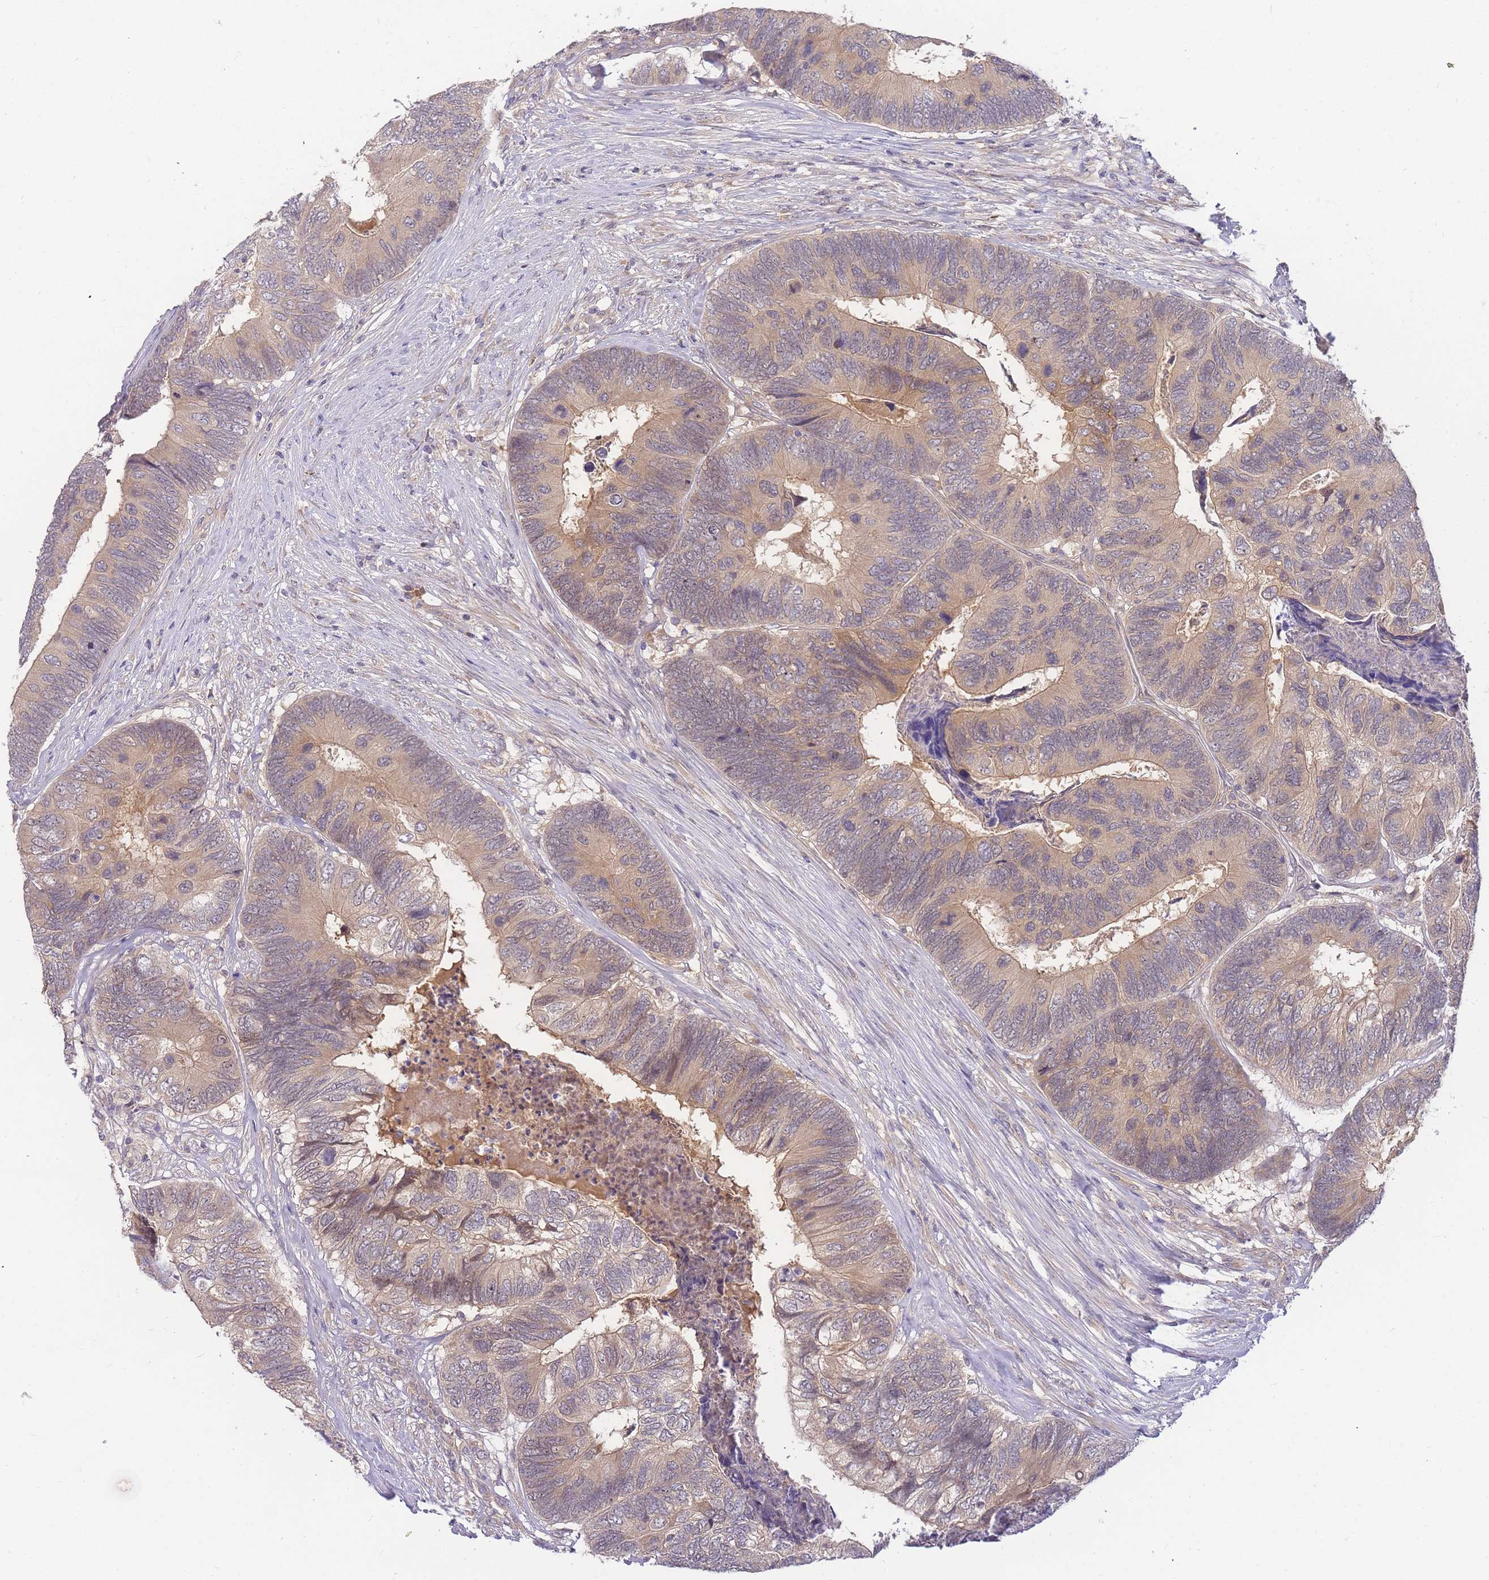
{"staining": {"intensity": "weak", "quantity": "25%-75%", "location": "cytoplasmic/membranous"}, "tissue": "colorectal cancer", "cell_type": "Tumor cells", "image_type": "cancer", "snomed": [{"axis": "morphology", "description": "Adenocarcinoma, NOS"}, {"axis": "topography", "description": "Colon"}], "caption": "IHC of adenocarcinoma (colorectal) displays low levels of weak cytoplasmic/membranous staining in about 25%-75% of tumor cells.", "gene": "ZNF577", "patient": {"sex": "female", "age": 67}}